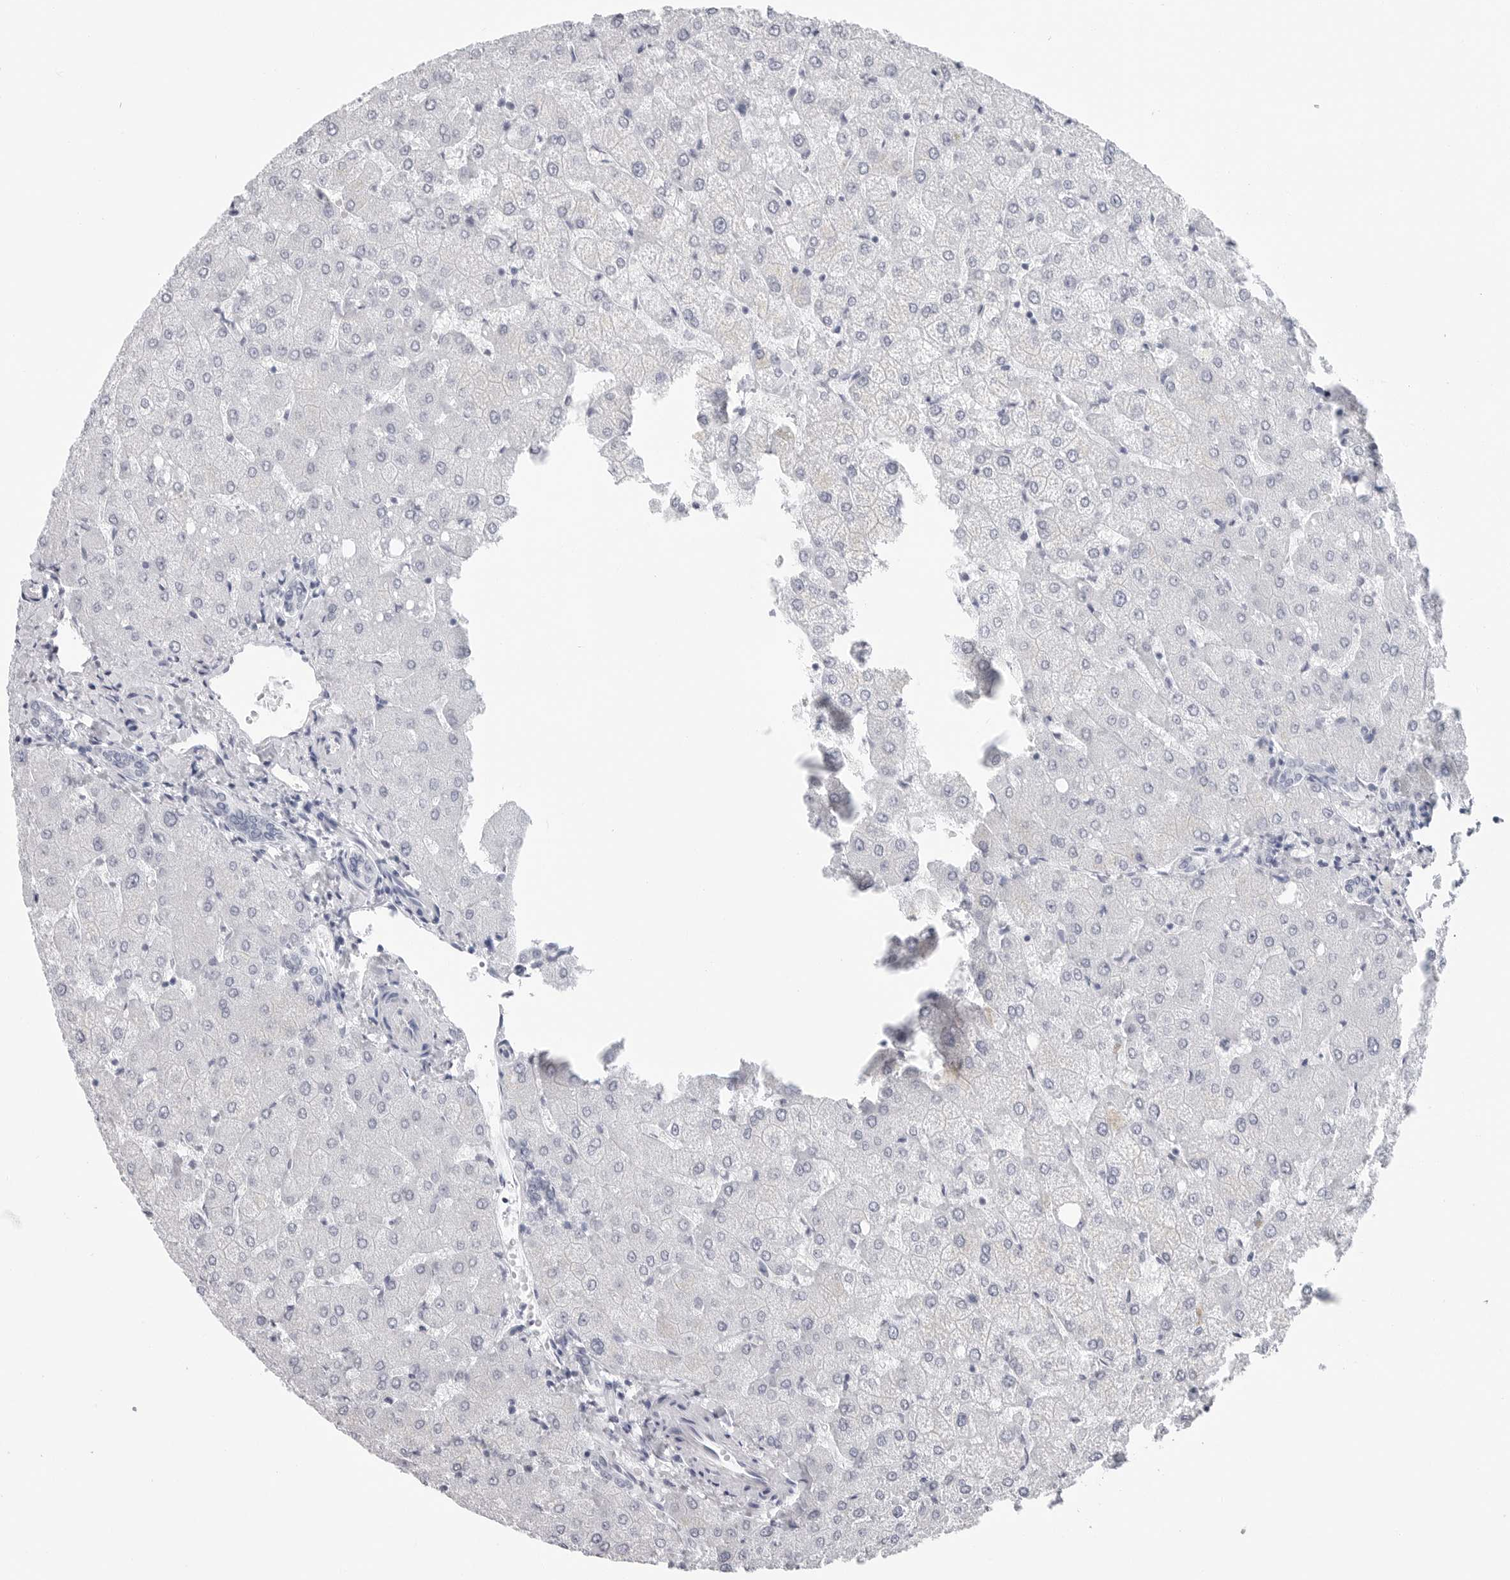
{"staining": {"intensity": "negative", "quantity": "none", "location": "none"}, "tissue": "liver", "cell_type": "Cholangiocytes", "image_type": "normal", "snomed": [{"axis": "morphology", "description": "Normal tissue, NOS"}, {"axis": "topography", "description": "Liver"}], "caption": "Protein analysis of benign liver exhibits no significant positivity in cholangiocytes.", "gene": "CSH1", "patient": {"sex": "female", "age": 54}}